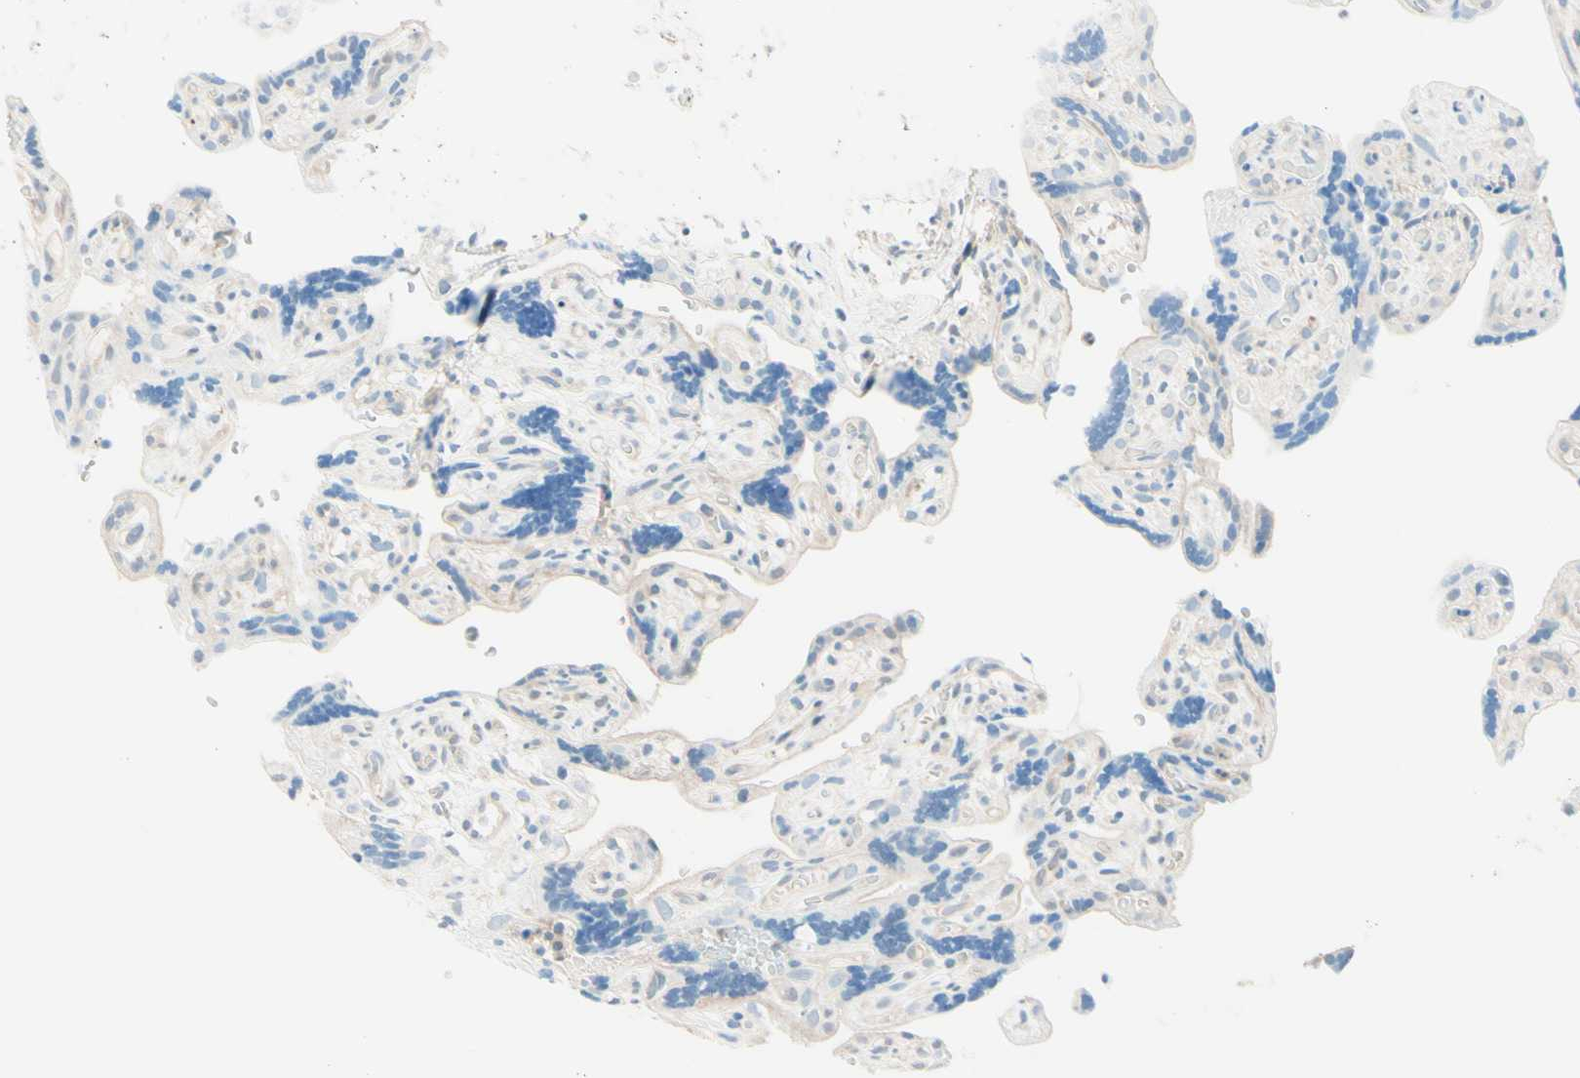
{"staining": {"intensity": "weak", "quantity": "25%-75%", "location": "cytoplasmic/membranous"}, "tissue": "placenta", "cell_type": "Trophoblastic cells", "image_type": "normal", "snomed": [{"axis": "morphology", "description": "Normal tissue, NOS"}, {"axis": "topography", "description": "Placenta"}], "caption": "IHC image of benign placenta: human placenta stained using immunohistochemistry (IHC) shows low levels of weak protein expression localized specifically in the cytoplasmic/membranous of trophoblastic cells, appearing as a cytoplasmic/membranous brown color.", "gene": "UPK3B", "patient": {"sex": "female", "age": 30}}